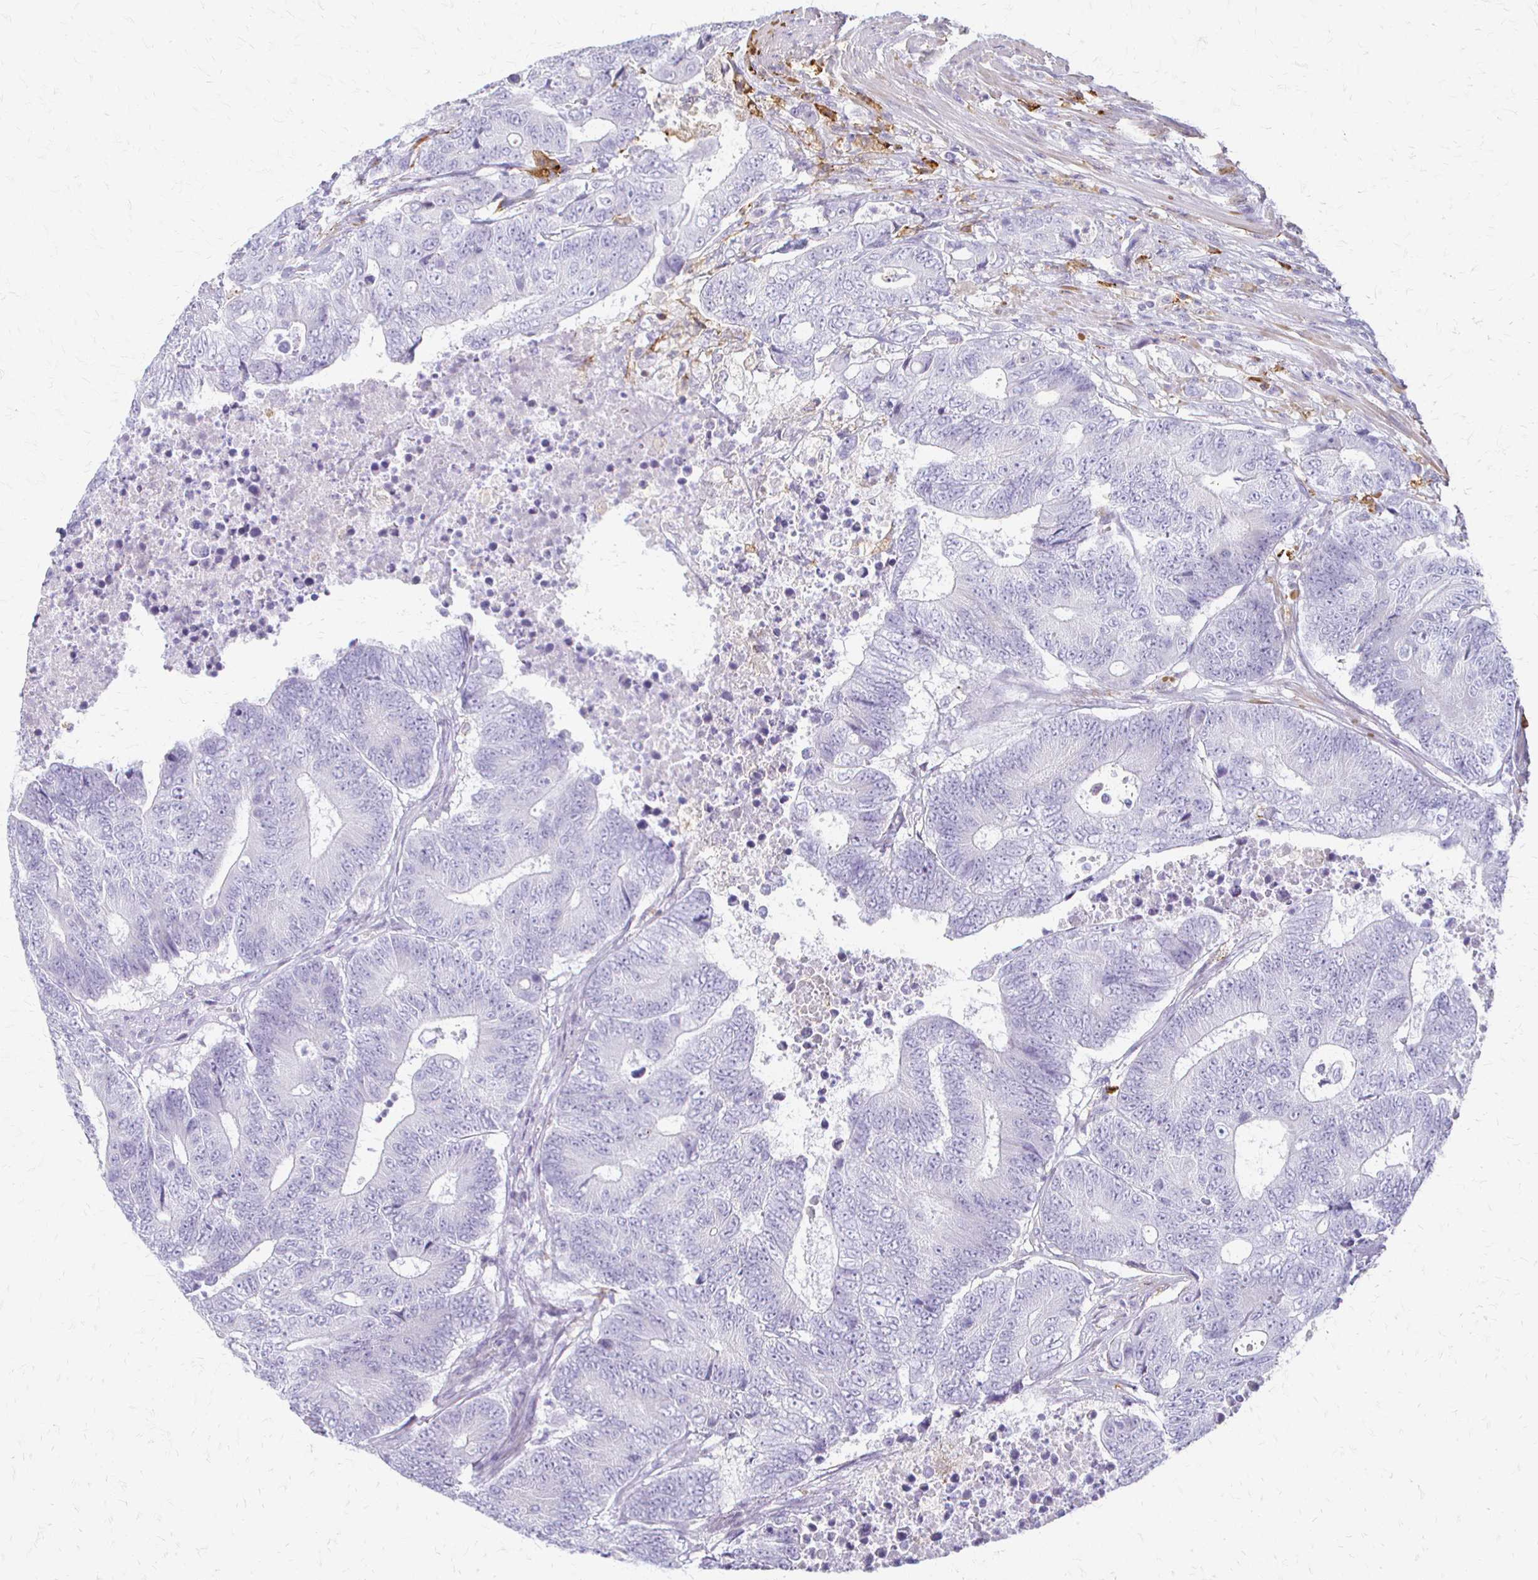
{"staining": {"intensity": "negative", "quantity": "none", "location": "none"}, "tissue": "colorectal cancer", "cell_type": "Tumor cells", "image_type": "cancer", "snomed": [{"axis": "morphology", "description": "Adenocarcinoma, NOS"}, {"axis": "topography", "description": "Colon"}], "caption": "Immunohistochemistry (IHC) histopathology image of neoplastic tissue: human colorectal adenocarcinoma stained with DAB demonstrates no significant protein staining in tumor cells. The staining was performed using DAB to visualize the protein expression in brown, while the nuclei were stained in blue with hematoxylin (Magnification: 20x).", "gene": "ACP5", "patient": {"sex": "female", "age": 48}}